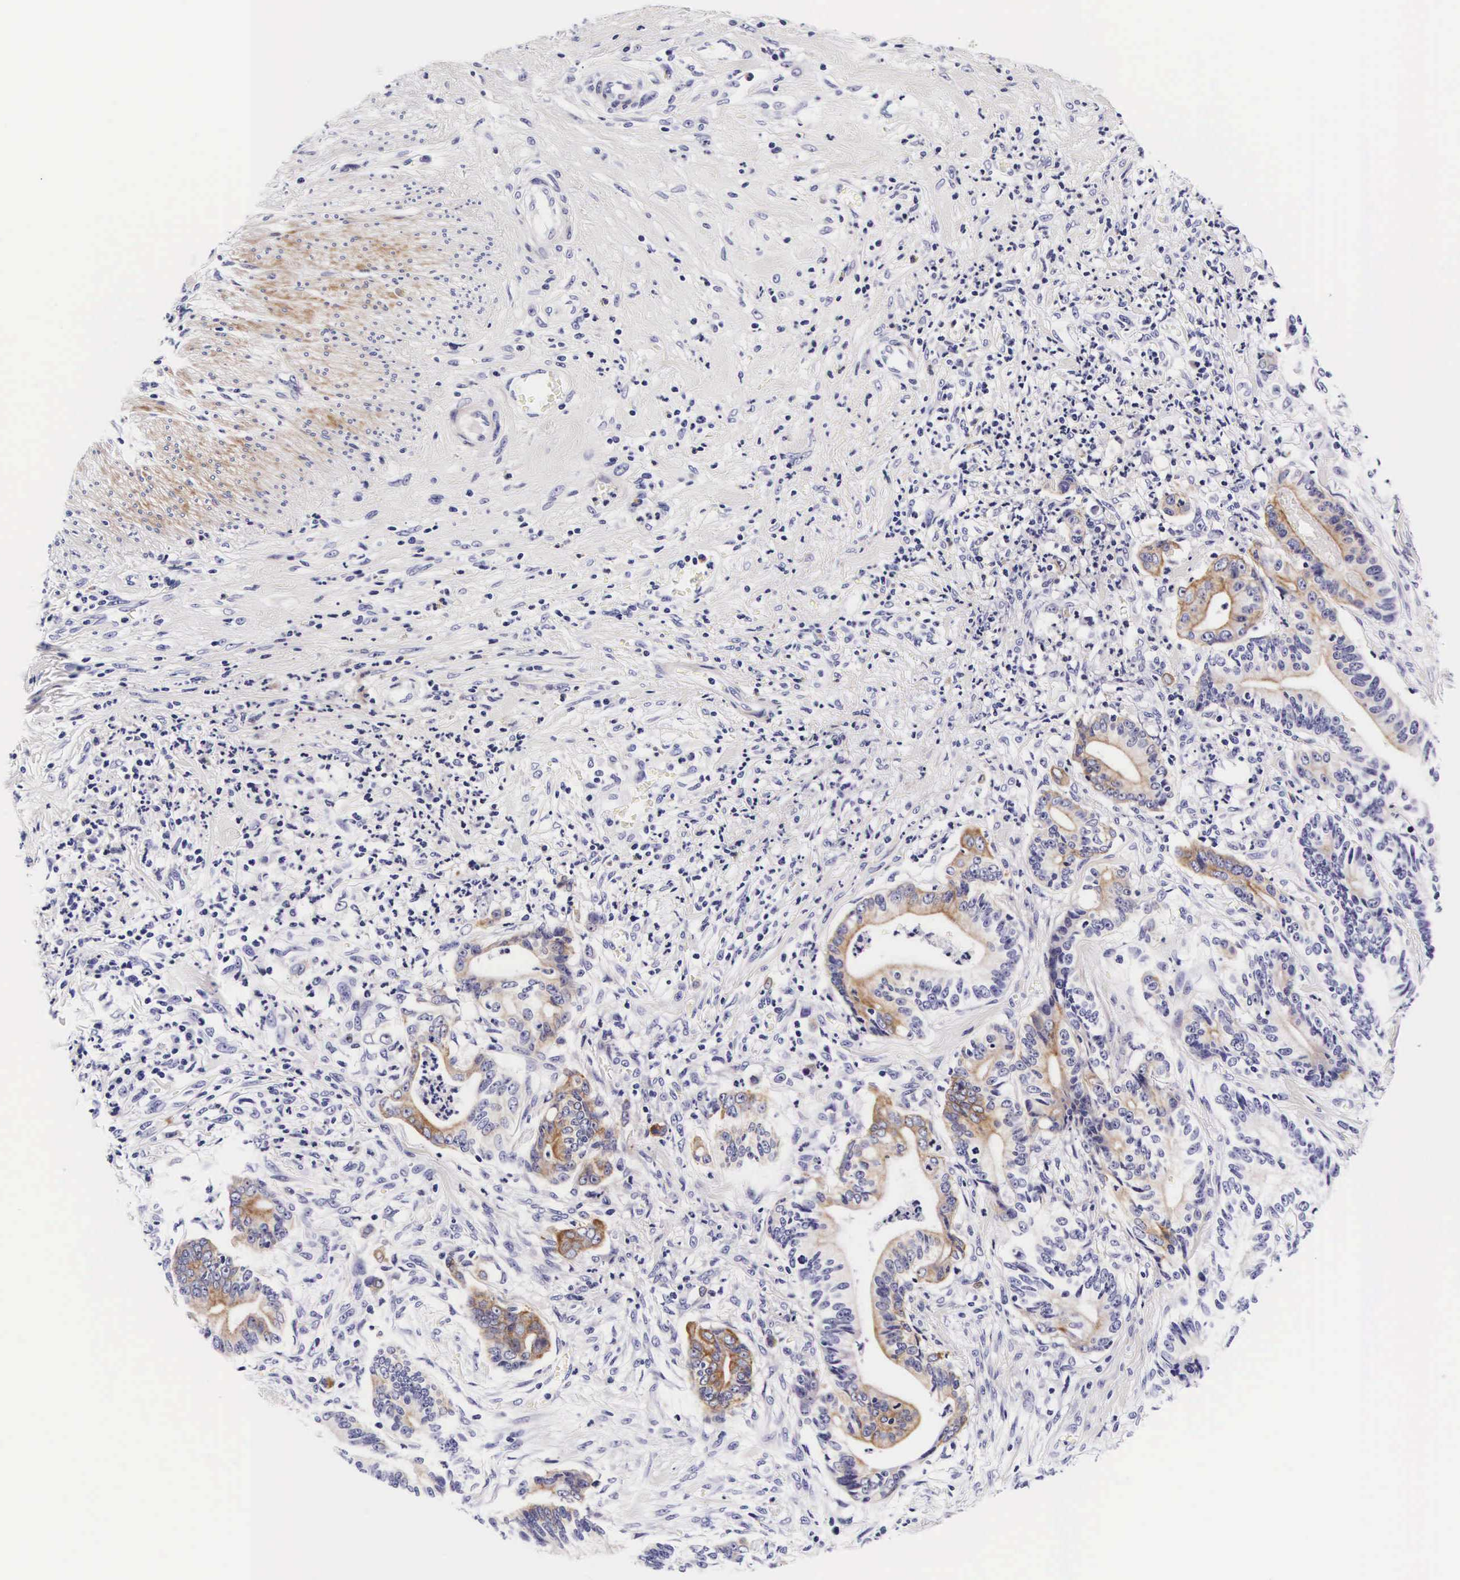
{"staining": {"intensity": "weak", "quantity": "<25%", "location": "cytoplasmic/membranous"}, "tissue": "stomach cancer", "cell_type": "Tumor cells", "image_type": "cancer", "snomed": [{"axis": "morphology", "description": "Adenocarcinoma, NOS"}, {"axis": "topography", "description": "Stomach, lower"}], "caption": "Tumor cells are negative for protein expression in human stomach adenocarcinoma.", "gene": "UPRT", "patient": {"sex": "female", "age": 86}}